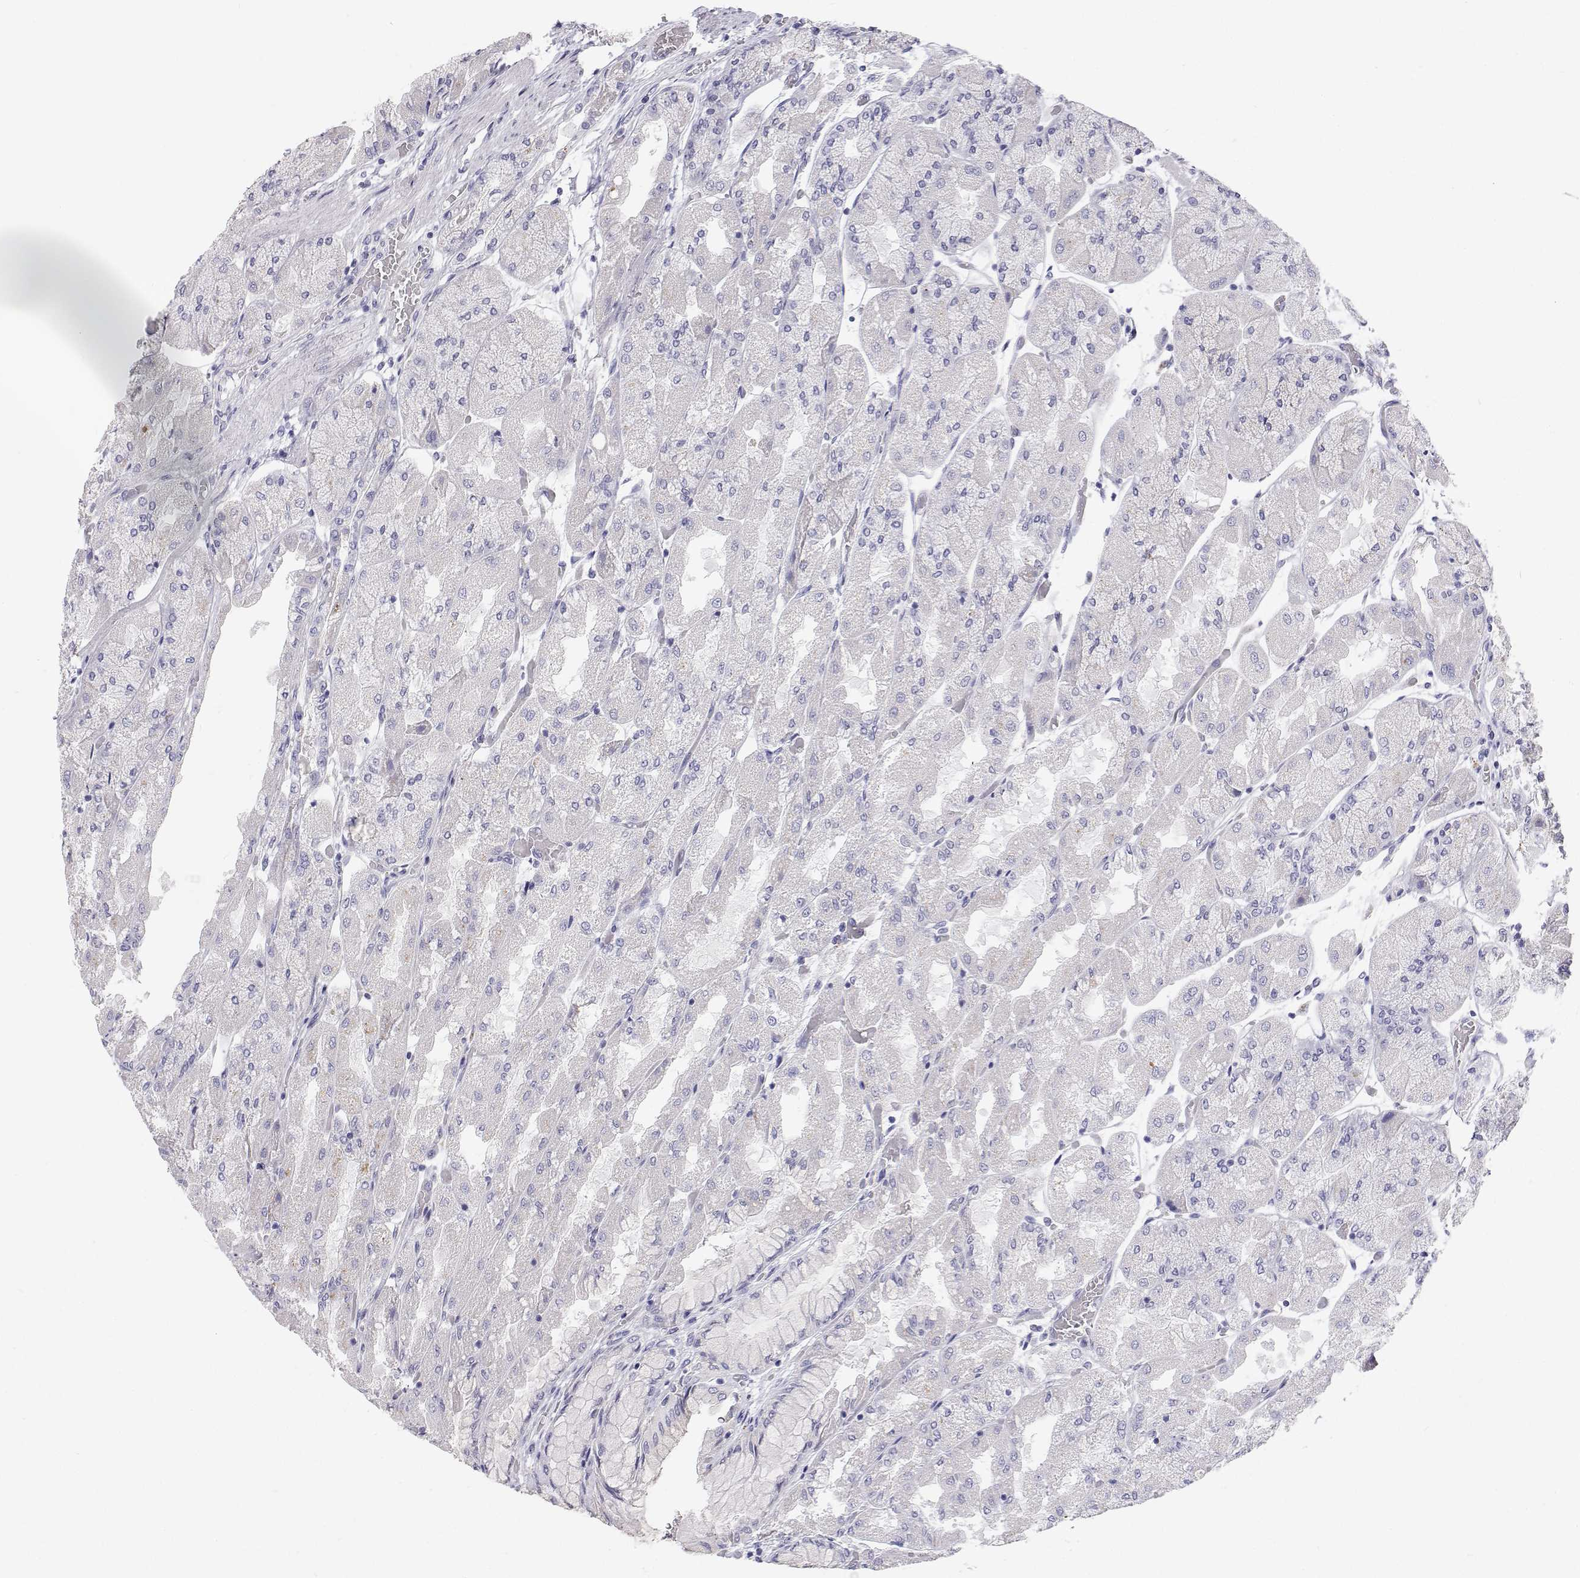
{"staining": {"intensity": "negative", "quantity": "none", "location": "none"}, "tissue": "stomach", "cell_type": "Glandular cells", "image_type": "normal", "snomed": [{"axis": "morphology", "description": "Normal tissue, NOS"}, {"axis": "topography", "description": "Stomach"}], "caption": "Stomach was stained to show a protein in brown. There is no significant expression in glandular cells. (DAB (3,3'-diaminobenzidine) immunohistochemistry (IHC) visualized using brightfield microscopy, high magnification).", "gene": "NCR2", "patient": {"sex": "female", "age": 61}}